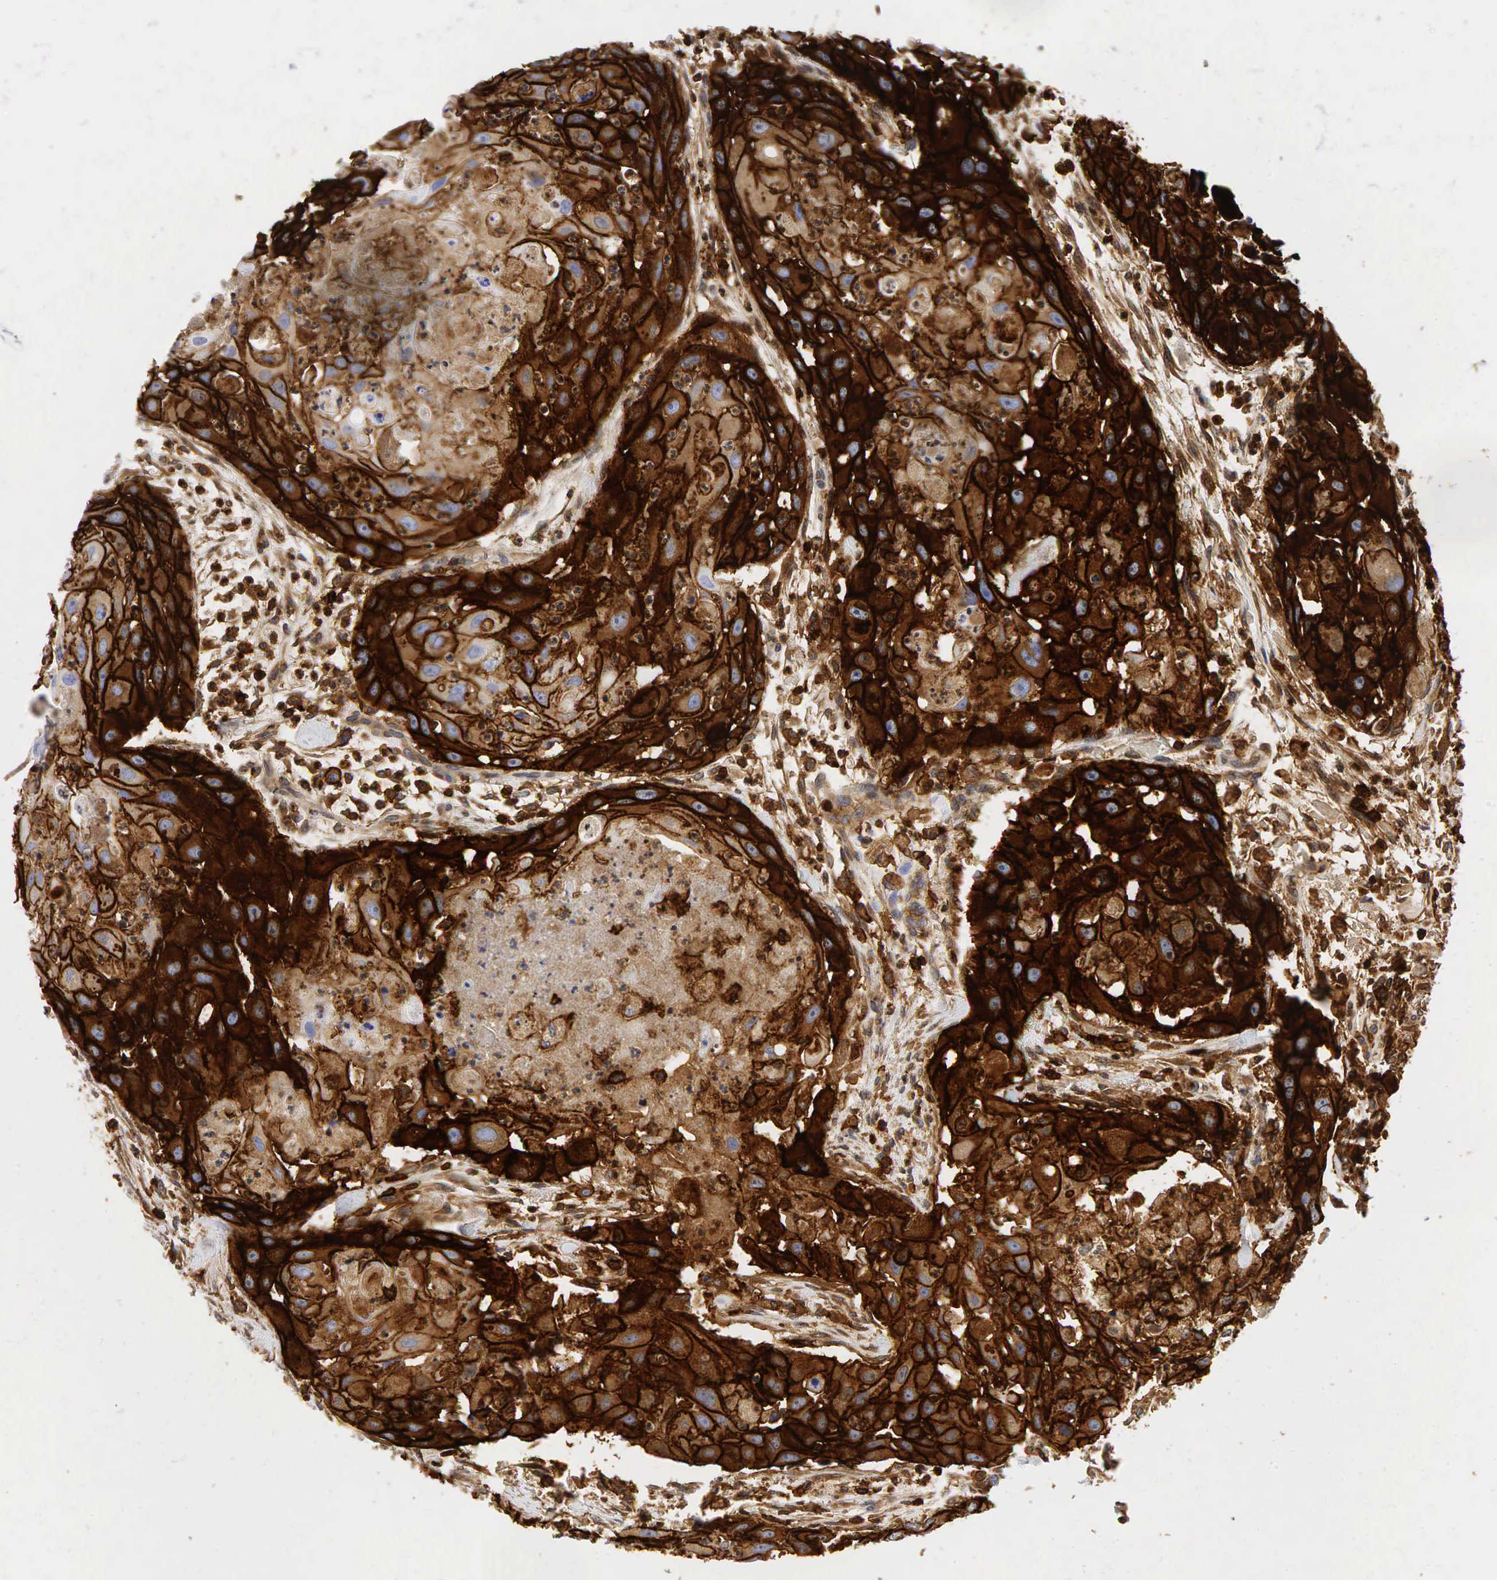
{"staining": {"intensity": "strong", "quantity": ">75%", "location": "cytoplasmic/membranous"}, "tissue": "head and neck cancer", "cell_type": "Tumor cells", "image_type": "cancer", "snomed": [{"axis": "morphology", "description": "Squamous cell carcinoma, NOS"}, {"axis": "topography", "description": "Head-Neck"}], "caption": "Head and neck cancer tissue displays strong cytoplasmic/membranous expression in about >75% of tumor cells, visualized by immunohistochemistry. (DAB IHC with brightfield microscopy, high magnification).", "gene": "CD44", "patient": {"sex": "male", "age": 64}}